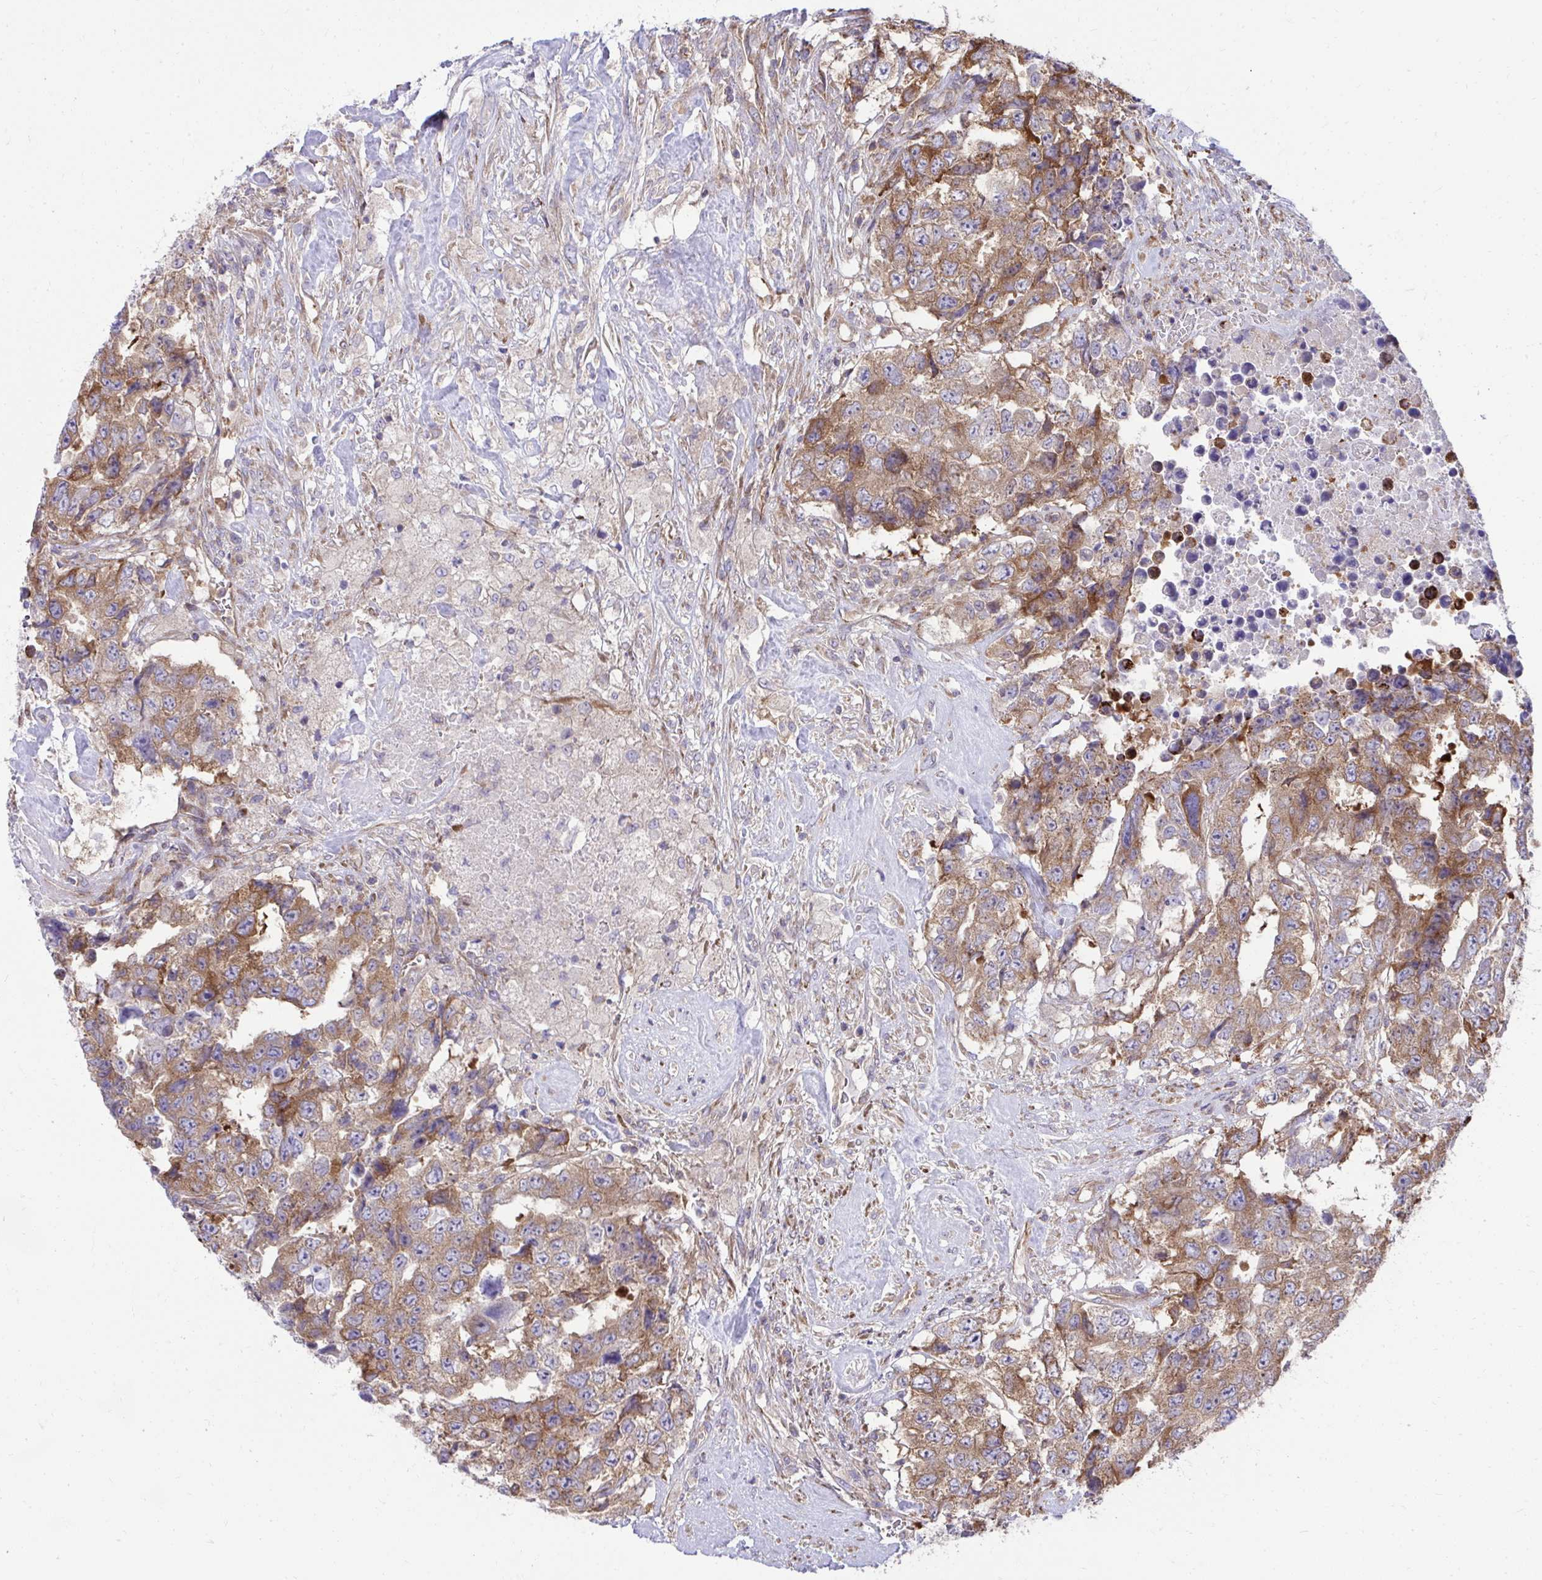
{"staining": {"intensity": "moderate", "quantity": ">75%", "location": "cytoplasmic/membranous"}, "tissue": "testis cancer", "cell_type": "Tumor cells", "image_type": "cancer", "snomed": [{"axis": "morphology", "description": "Carcinoma, Embryonal, NOS"}, {"axis": "topography", "description": "Testis"}], "caption": "A micrograph of human testis cancer (embryonal carcinoma) stained for a protein displays moderate cytoplasmic/membranous brown staining in tumor cells. Using DAB (3,3'-diaminobenzidine) (brown) and hematoxylin (blue) stains, captured at high magnification using brightfield microscopy.", "gene": "NMNAT3", "patient": {"sex": "male", "age": 24}}